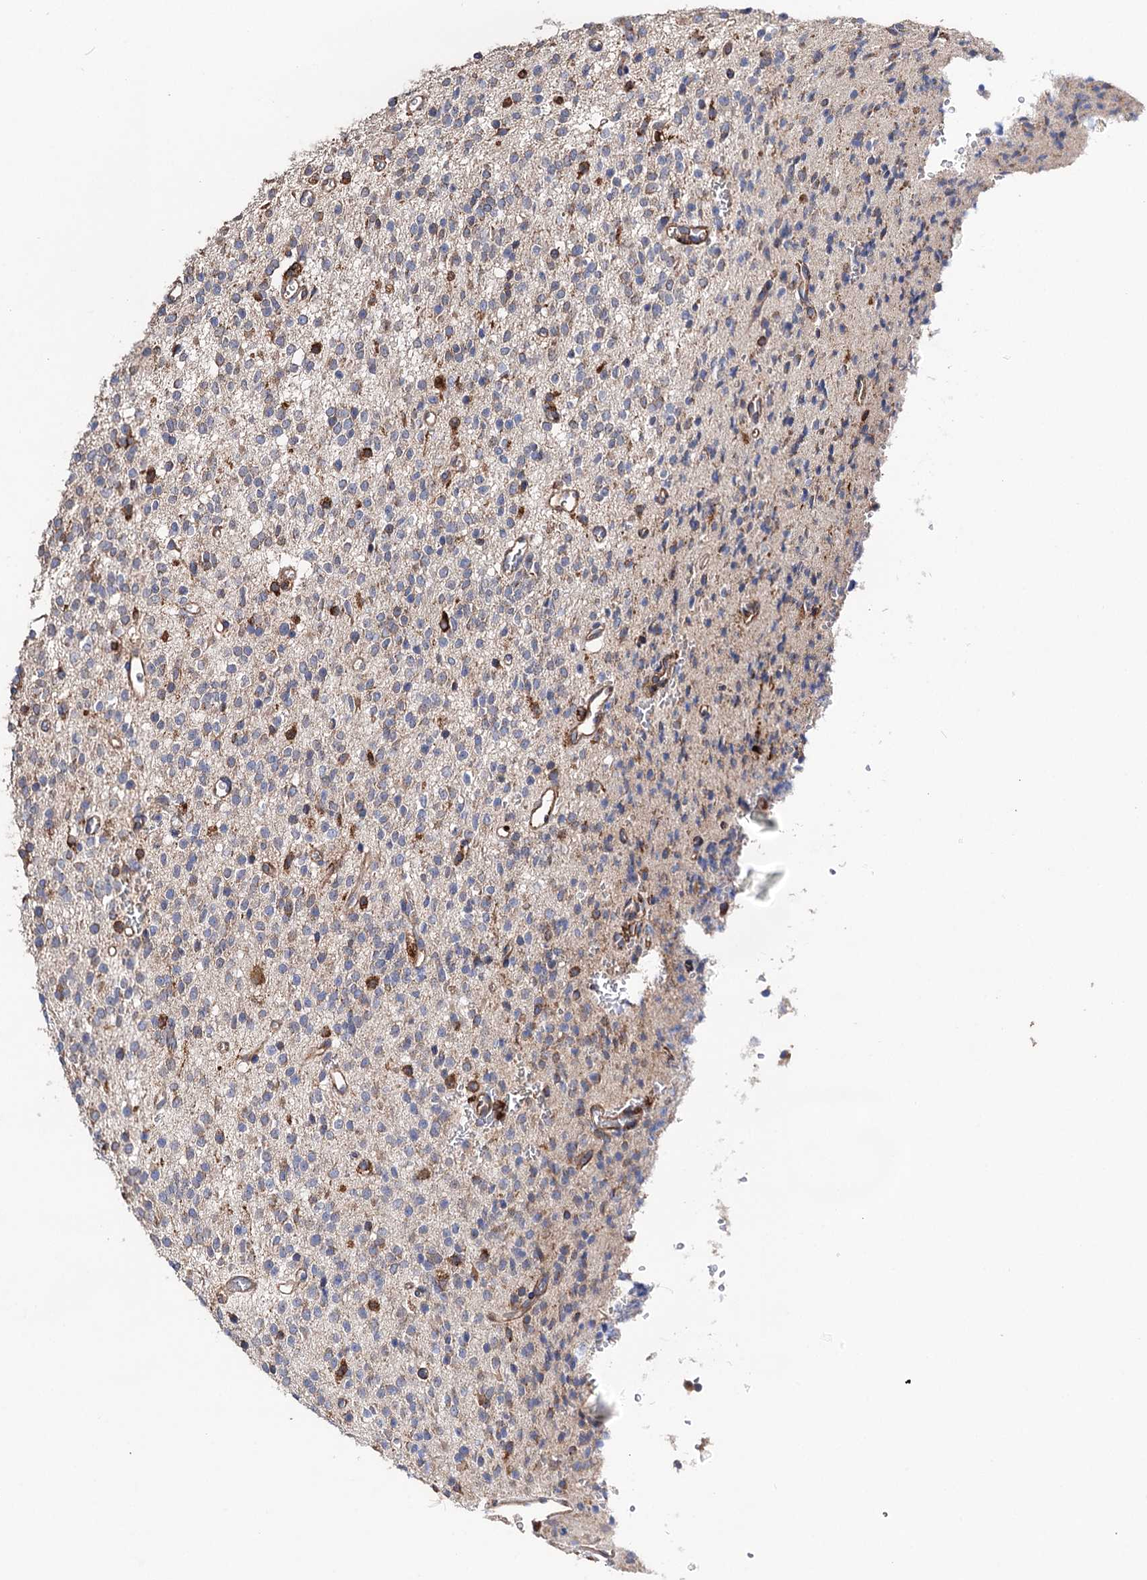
{"staining": {"intensity": "strong", "quantity": "<25%", "location": "cytoplasmic/membranous"}, "tissue": "glioma", "cell_type": "Tumor cells", "image_type": "cancer", "snomed": [{"axis": "morphology", "description": "Glioma, malignant, High grade"}, {"axis": "topography", "description": "Brain"}], "caption": "Approximately <25% of tumor cells in human malignant glioma (high-grade) show strong cytoplasmic/membranous protein expression as visualized by brown immunohistochemical staining.", "gene": "ERP29", "patient": {"sex": "male", "age": 34}}